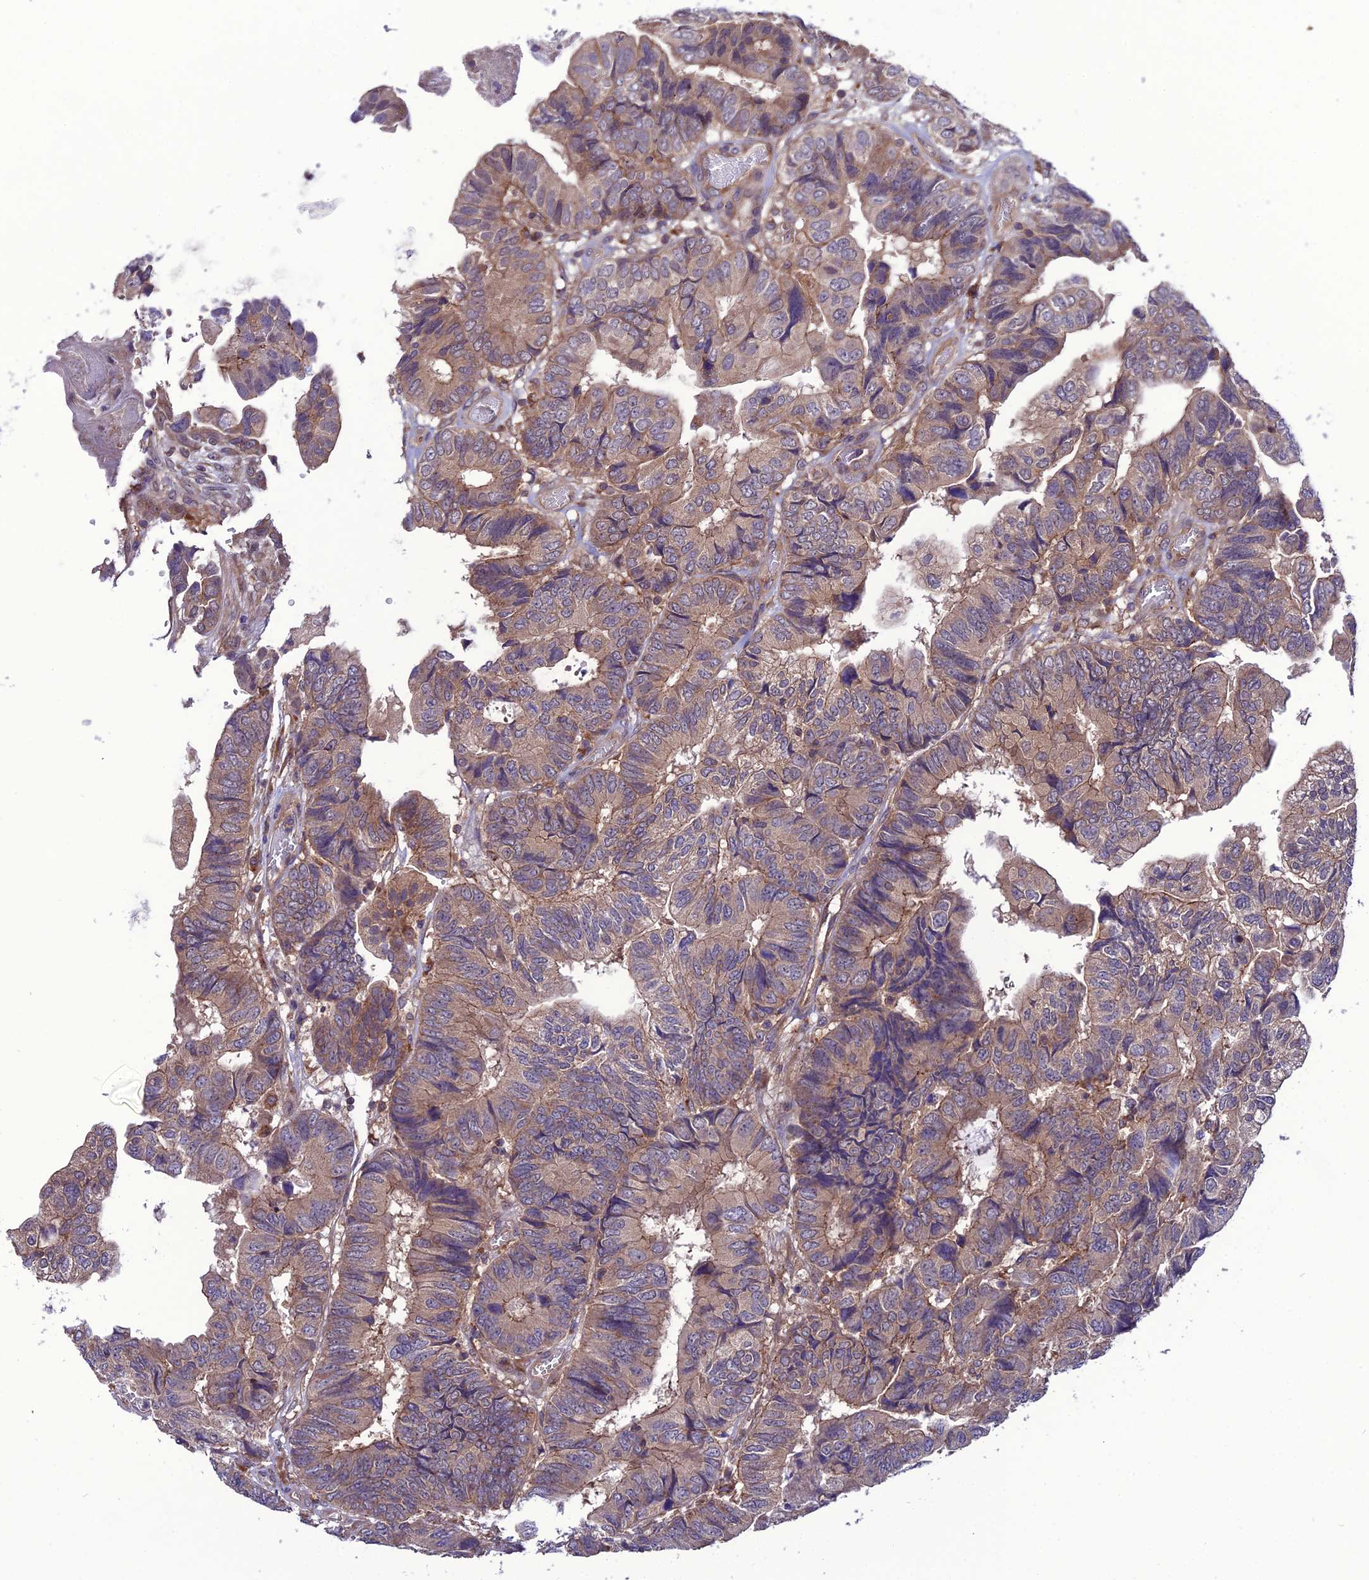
{"staining": {"intensity": "moderate", "quantity": ">75%", "location": "cytoplasmic/membranous"}, "tissue": "colorectal cancer", "cell_type": "Tumor cells", "image_type": "cancer", "snomed": [{"axis": "morphology", "description": "Adenocarcinoma, NOS"}, {"axis": "topography", "description": "Colon"}], "caption": "Immunohistochemistry staining of colorectal adenocarcinoma, which demonstrates medium levels of moderate cytoplasmic/membranous staining in approximately >75% of tumor cells indicating moderate cytoplasmic/membranous protein positivity. The staining was performed using DAB (3,3'-diaminobenzidine) (brown) for protein detection and nuclei were counterstained in hematoxylin (blue).", "gene": "PPIL3", "patient": {"sex": "male", "age": 85}}